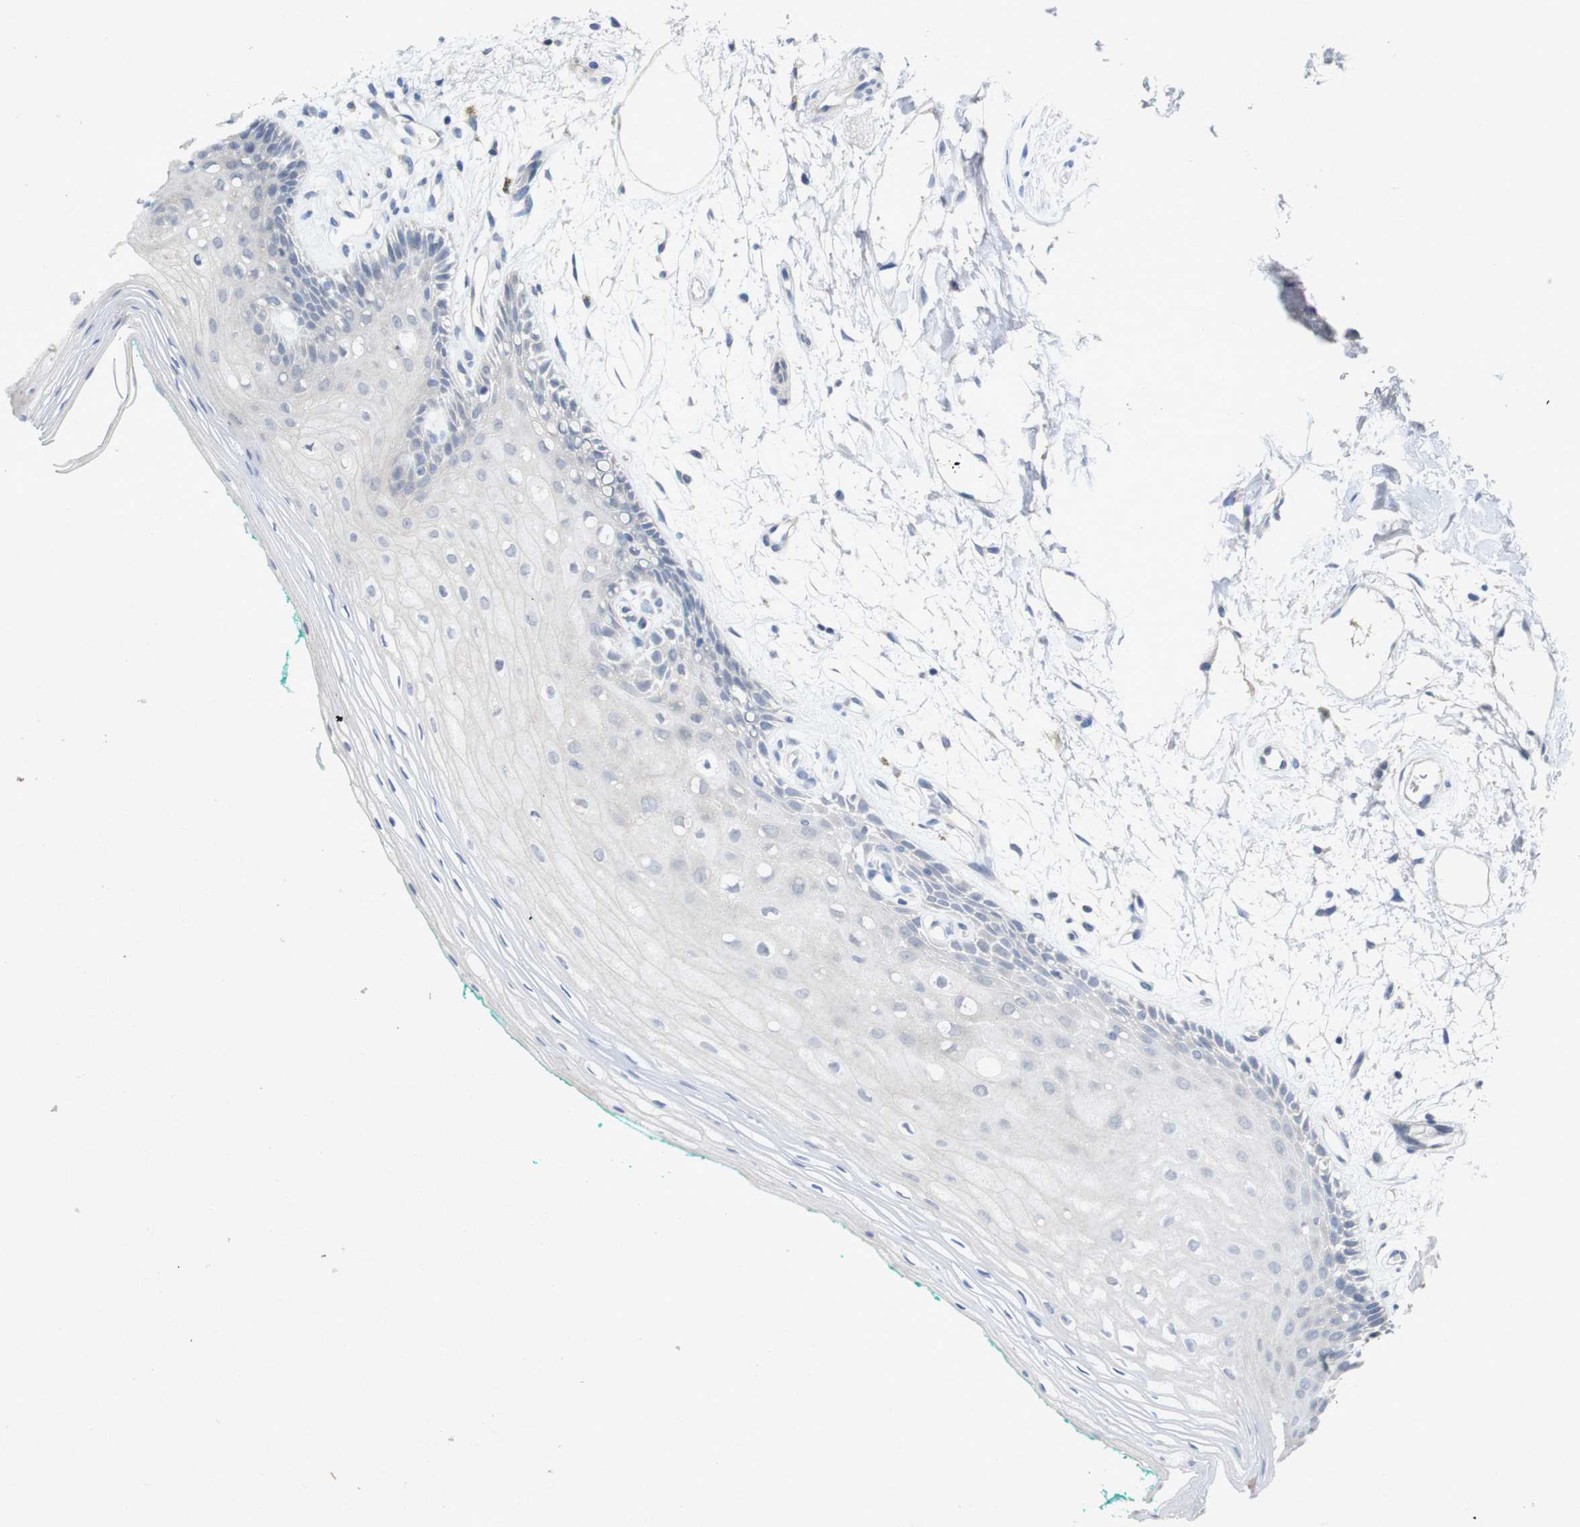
{"staining": {"intensity": "negative", "quantity": "none", "location": "none"}, "tissue": "oral mucosa", "cell_type": "Squamous epithelial cells", "image_type": "normal", "snomed": [{"axis": "morphology", "description": "Normal tissue, NOS"}, {"axis": "topography", "description": "Skeletal muscle"}, {"axis": "topography", "description": "Oral tissue"}, {"axis": "topography", "description": "Peripheral nerve tissue"}], "caption": "Squamous epithelial cells are negative for protein expression in benign human oral mucosa. (Immunohistochemistry (ihc), brightfield microscopy, high magnification).", "gene": "SLAMF7", "patient": {"sex": "female", "age": 84}}